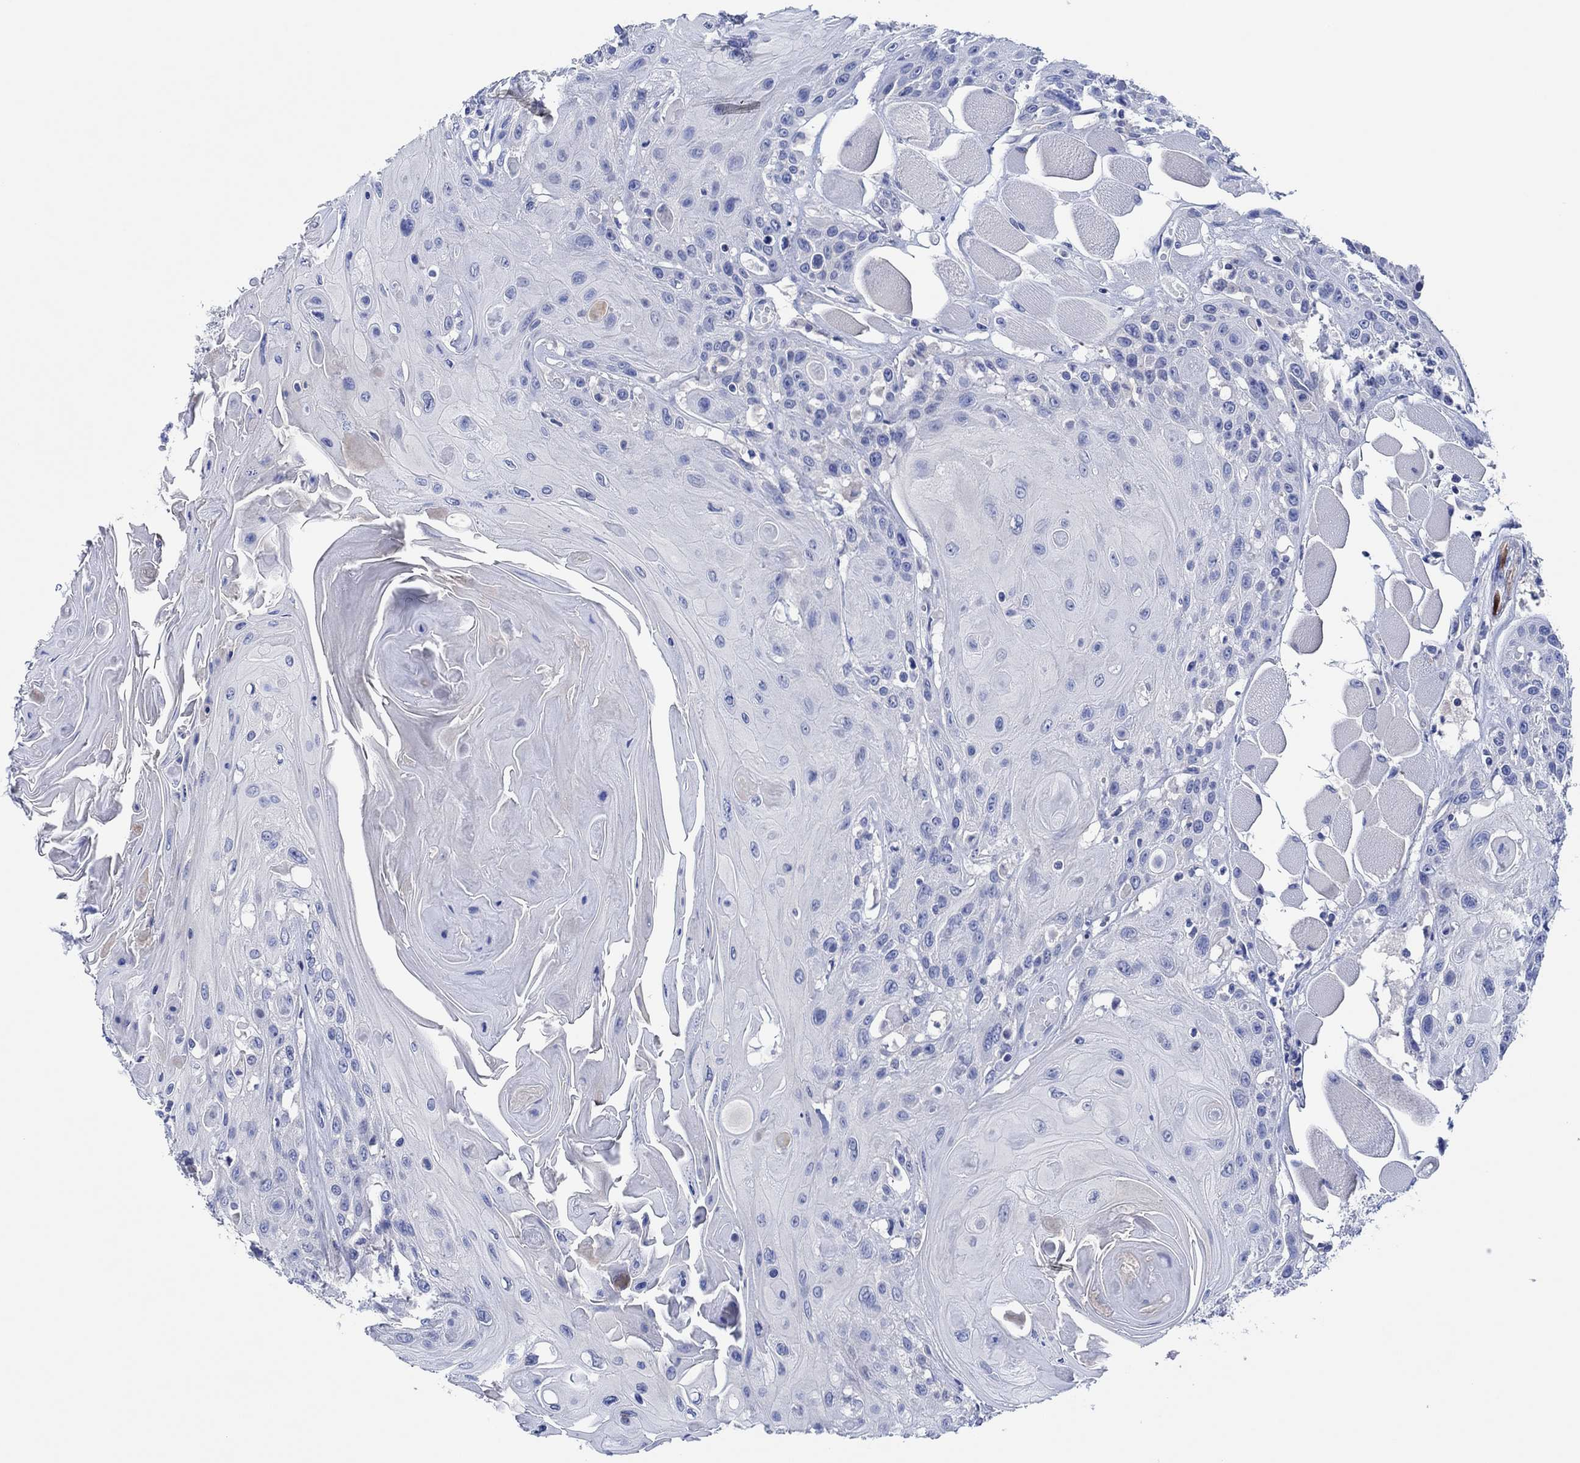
{"staining": {"intensity": "negative", "quantity": "none", "location": "none"}, "tissue": "head and neck cancer", "cell_type": "Tumor cells", "image_type": "cancer", "snomed": [{"axis": "morphology", "description": "Squamous cell carcinoma, NOS"}, {"axis": "topography", "description": "Head-Neck"}], "caption": "There is no significant staining in tumor cells of squamous cell carcinoma (head and neck).", "gene": "CPNE6", "patient": {"sex": "female", "age": 59}}